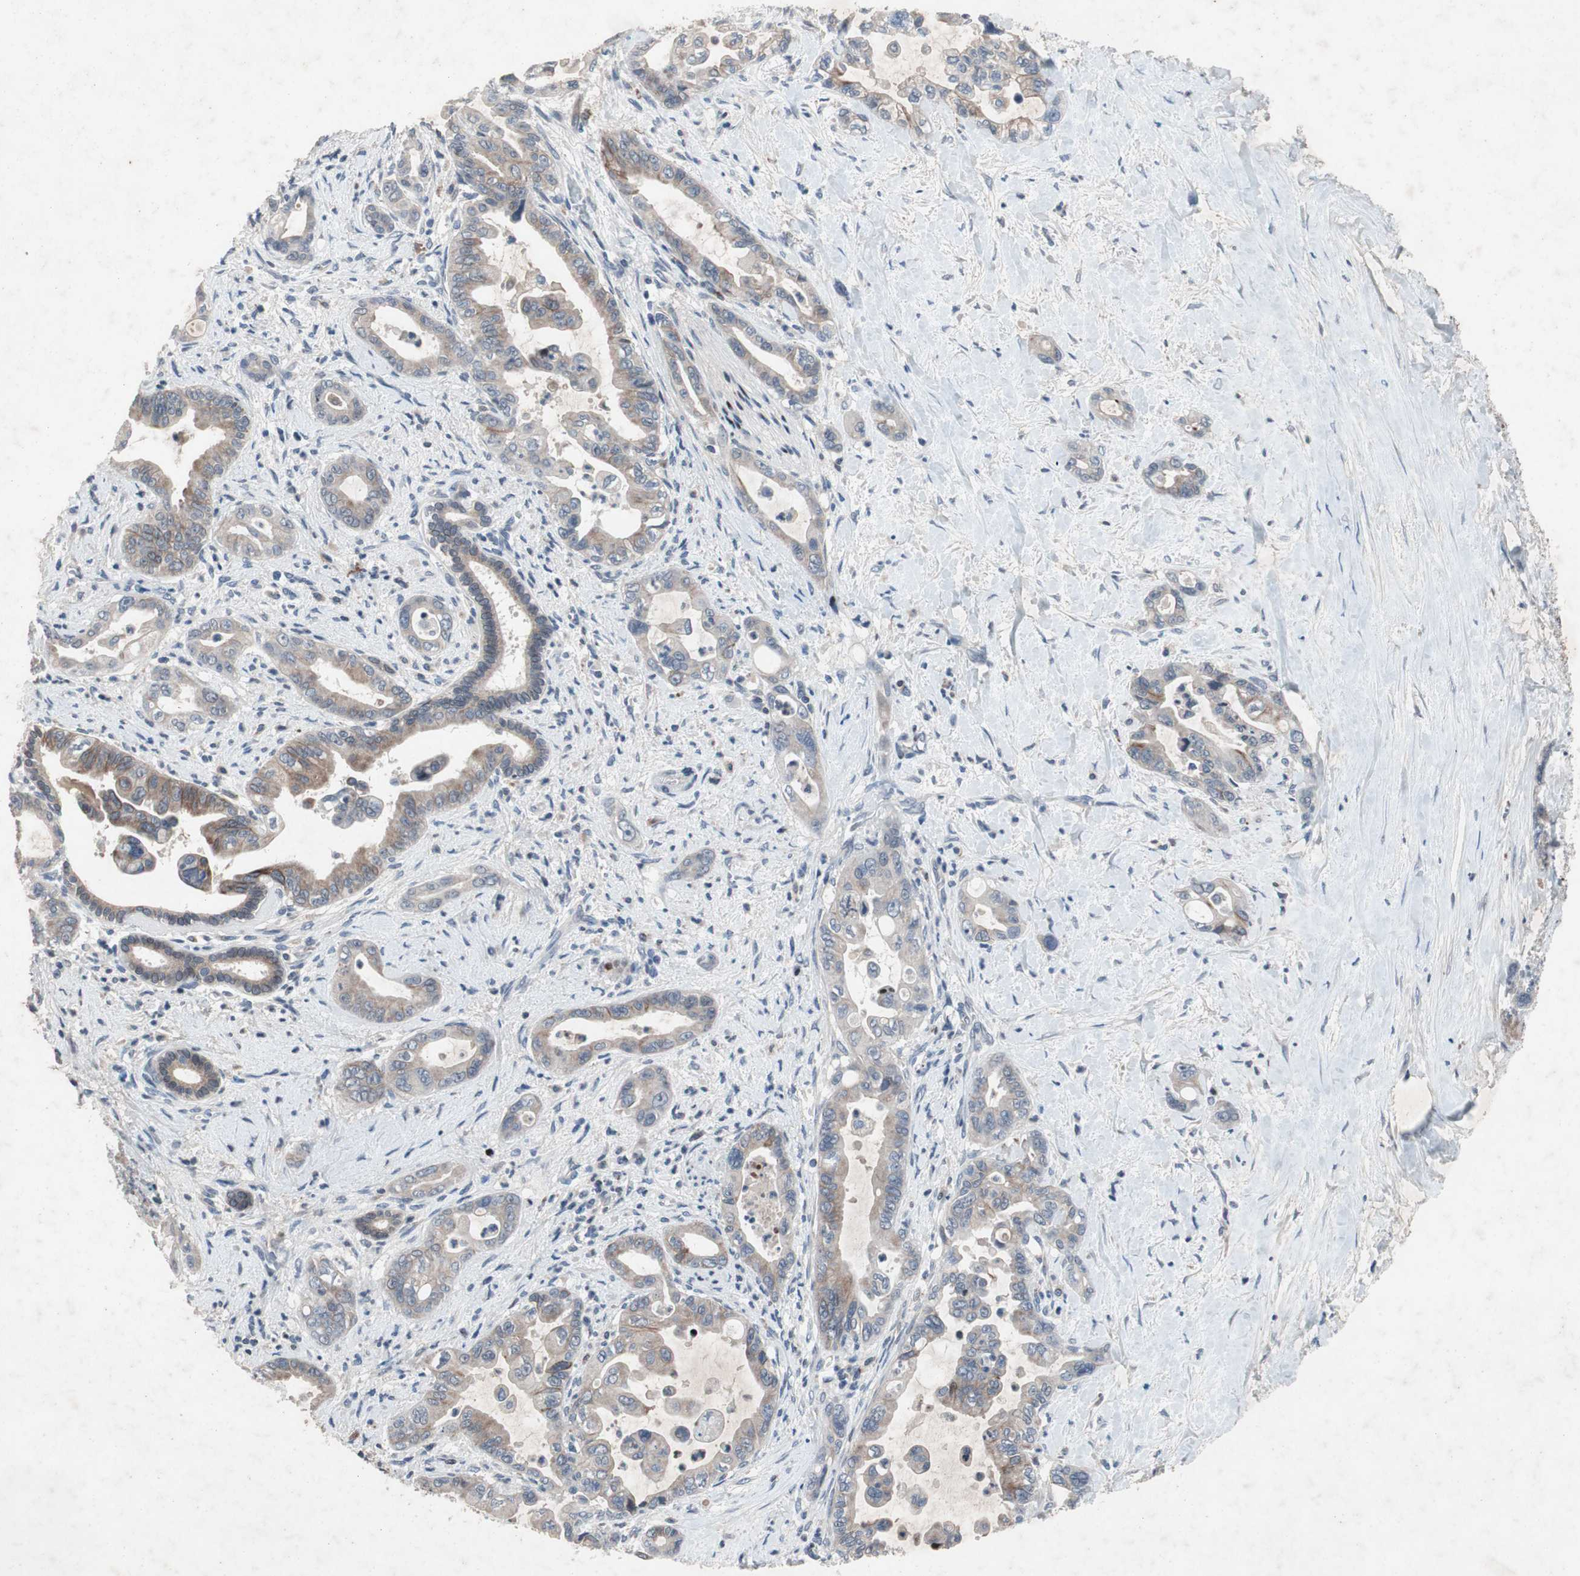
{"staining": {"intensity": "weak", "quantity": "25%-75%", "location": "cytoplasmic/membranous"}, "tissue": "pancreatic cancer", "cell_type": "Tumor cells", "image_type": "cancer", "snomed": [{"axis": "morphology", "description": "Adenocarcinoma, NOS"}, {"axis": "topography", "description": "Pancreas"}], "caption": "Immunohistochemistry of pancreatic adenocarcinoma shows low levels of weak cytoplasmic/membranous staining in about 25%-75% of tumor cells. (Stains: DAB in brown, nuclei in blue, Microscopy: brightfield microscopy at high magnification).", "gene": "MUTYH", "patient": {"sex": "male", "age": 70}}